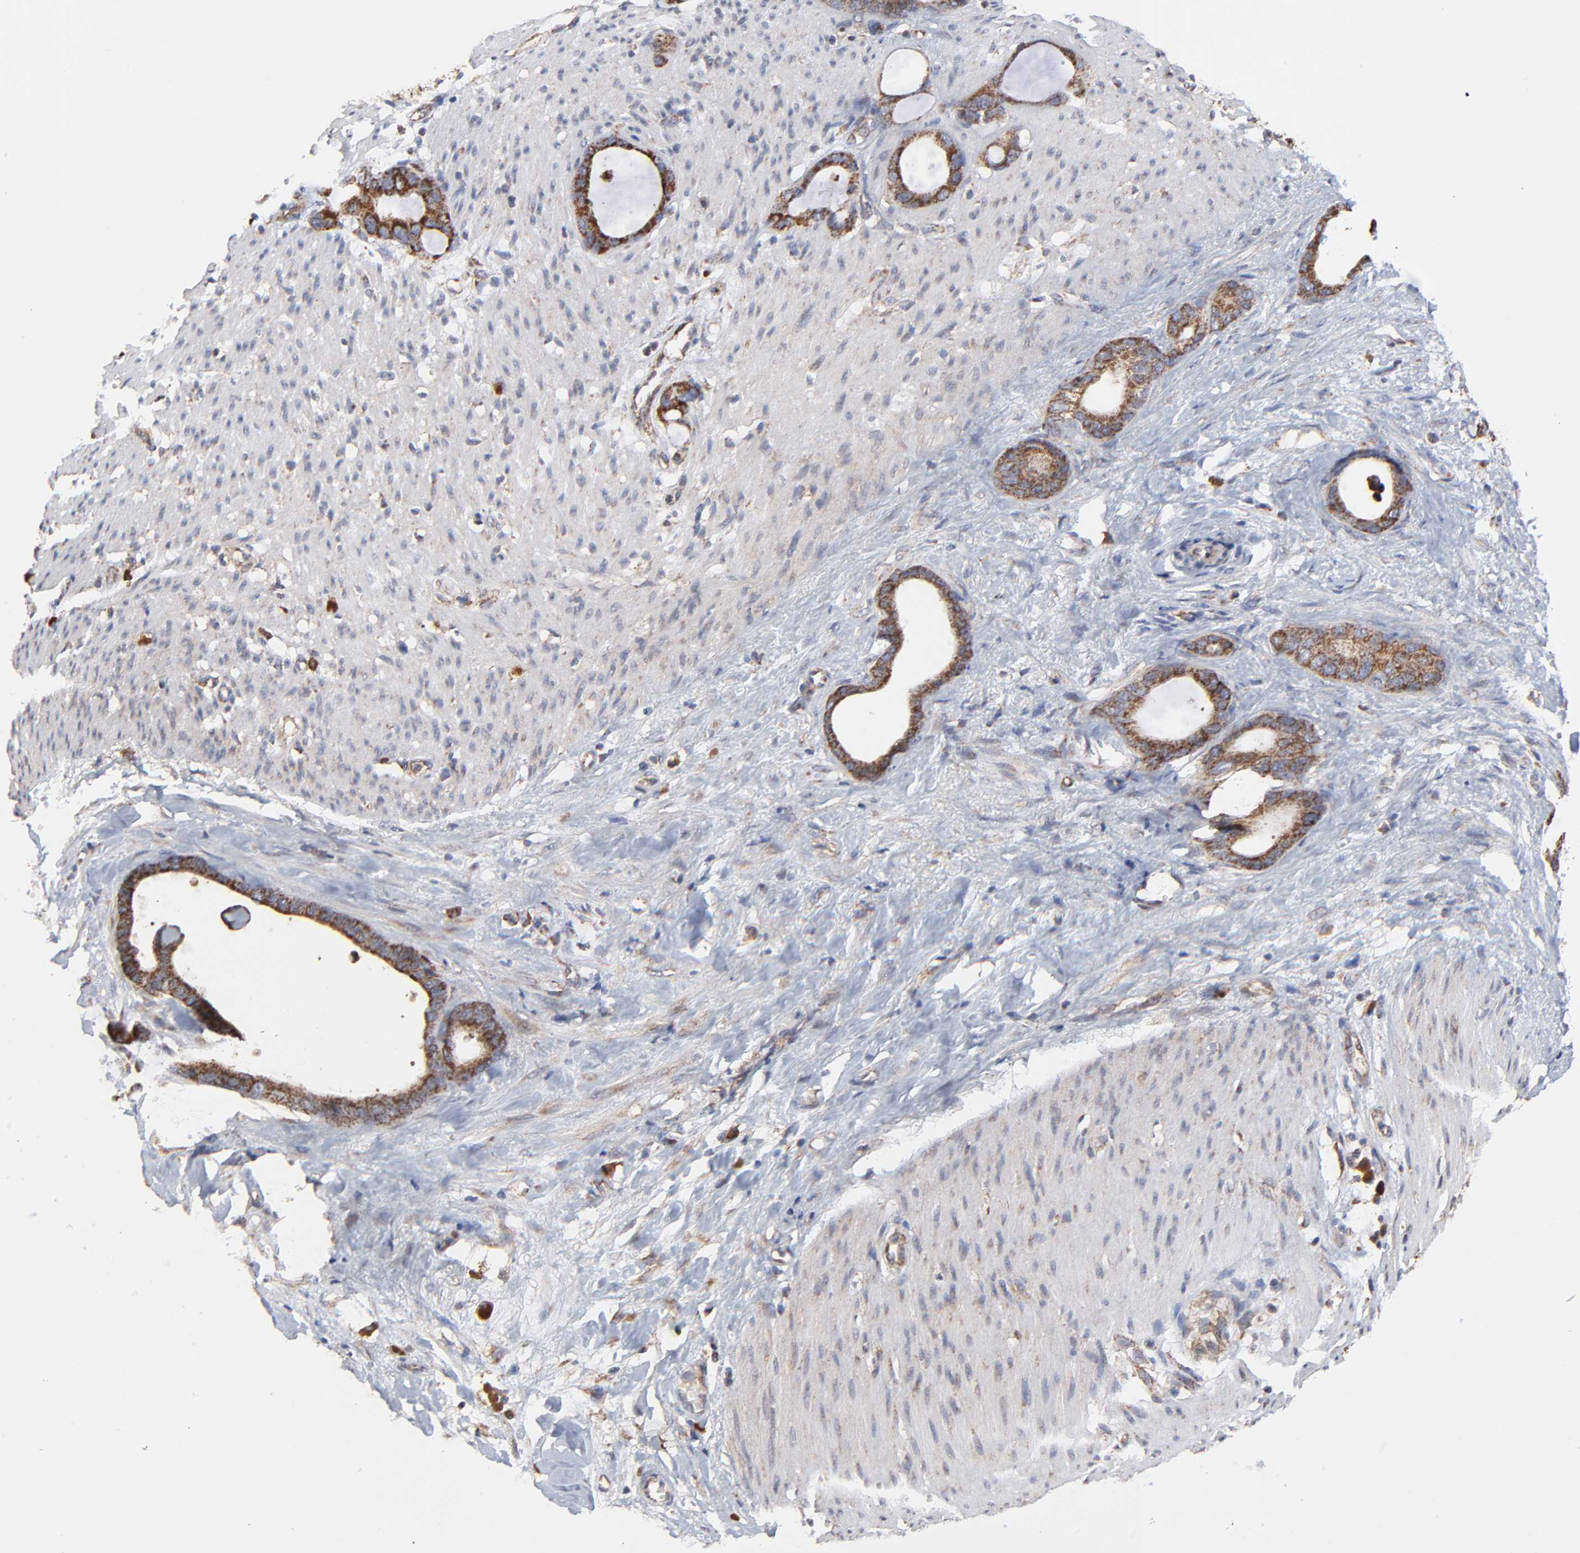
{"staining": {"intensity": "moderate", "quantity": ">75%", "location": "cytoplasmic/membranous"}, "tissue": "stomach cancer", "cell_type": "Tumor cells", "image_type": "cancer", "snomed": [{"axis": "morphology", "description": "Adenocarcinoma, NOS"}, {"axis": "topography", "description": "Stomach"}], "caption": "IHC histopathology image of stomach cancer stained for a protein (brown), which reveals medium levels of moderate cytoplasmic/membranous expression in about >75% of tumor cells.", "gene": "ZNF550", "patient": {"sex": "female", "age": 75}}